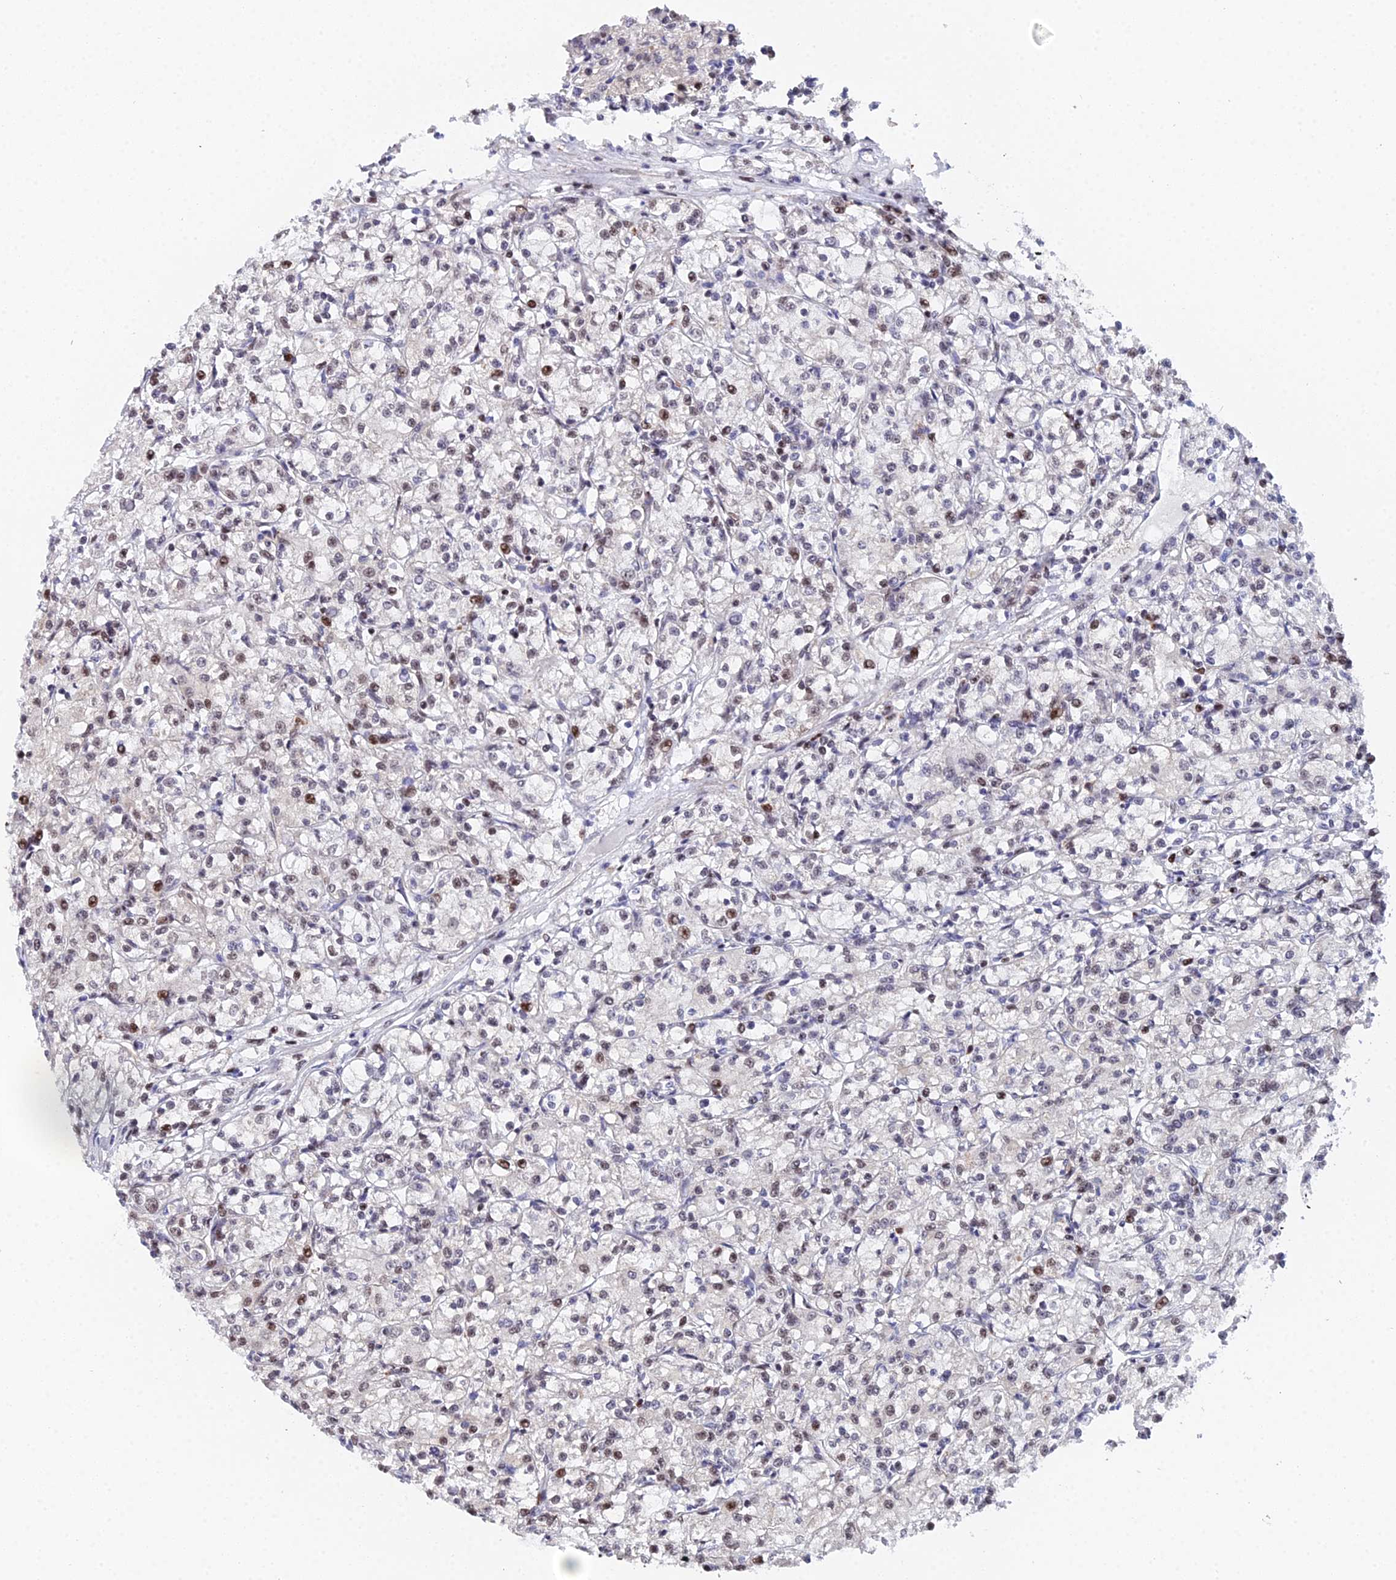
{"staining": {"intensity": "moderate", "quantity": "25%-75%", "location": "nuclear"}, "tissue": "renal cancer", "cell_type": "Tumor cells", "image_type": "cancer", "snomed": [{"axis": "morphology", "description": "Adenocarcinoma, NOS"}, {"axis": "topography", "description": "Kidney"}], "caption": "This is a micrograph of immunohistochemistry staining of adenocarcinoma (renal), which shows moderate staining in the nuclear of tumor cells.", "gene": "TIFA", "patient": {"sex": "female", "age": 59}}